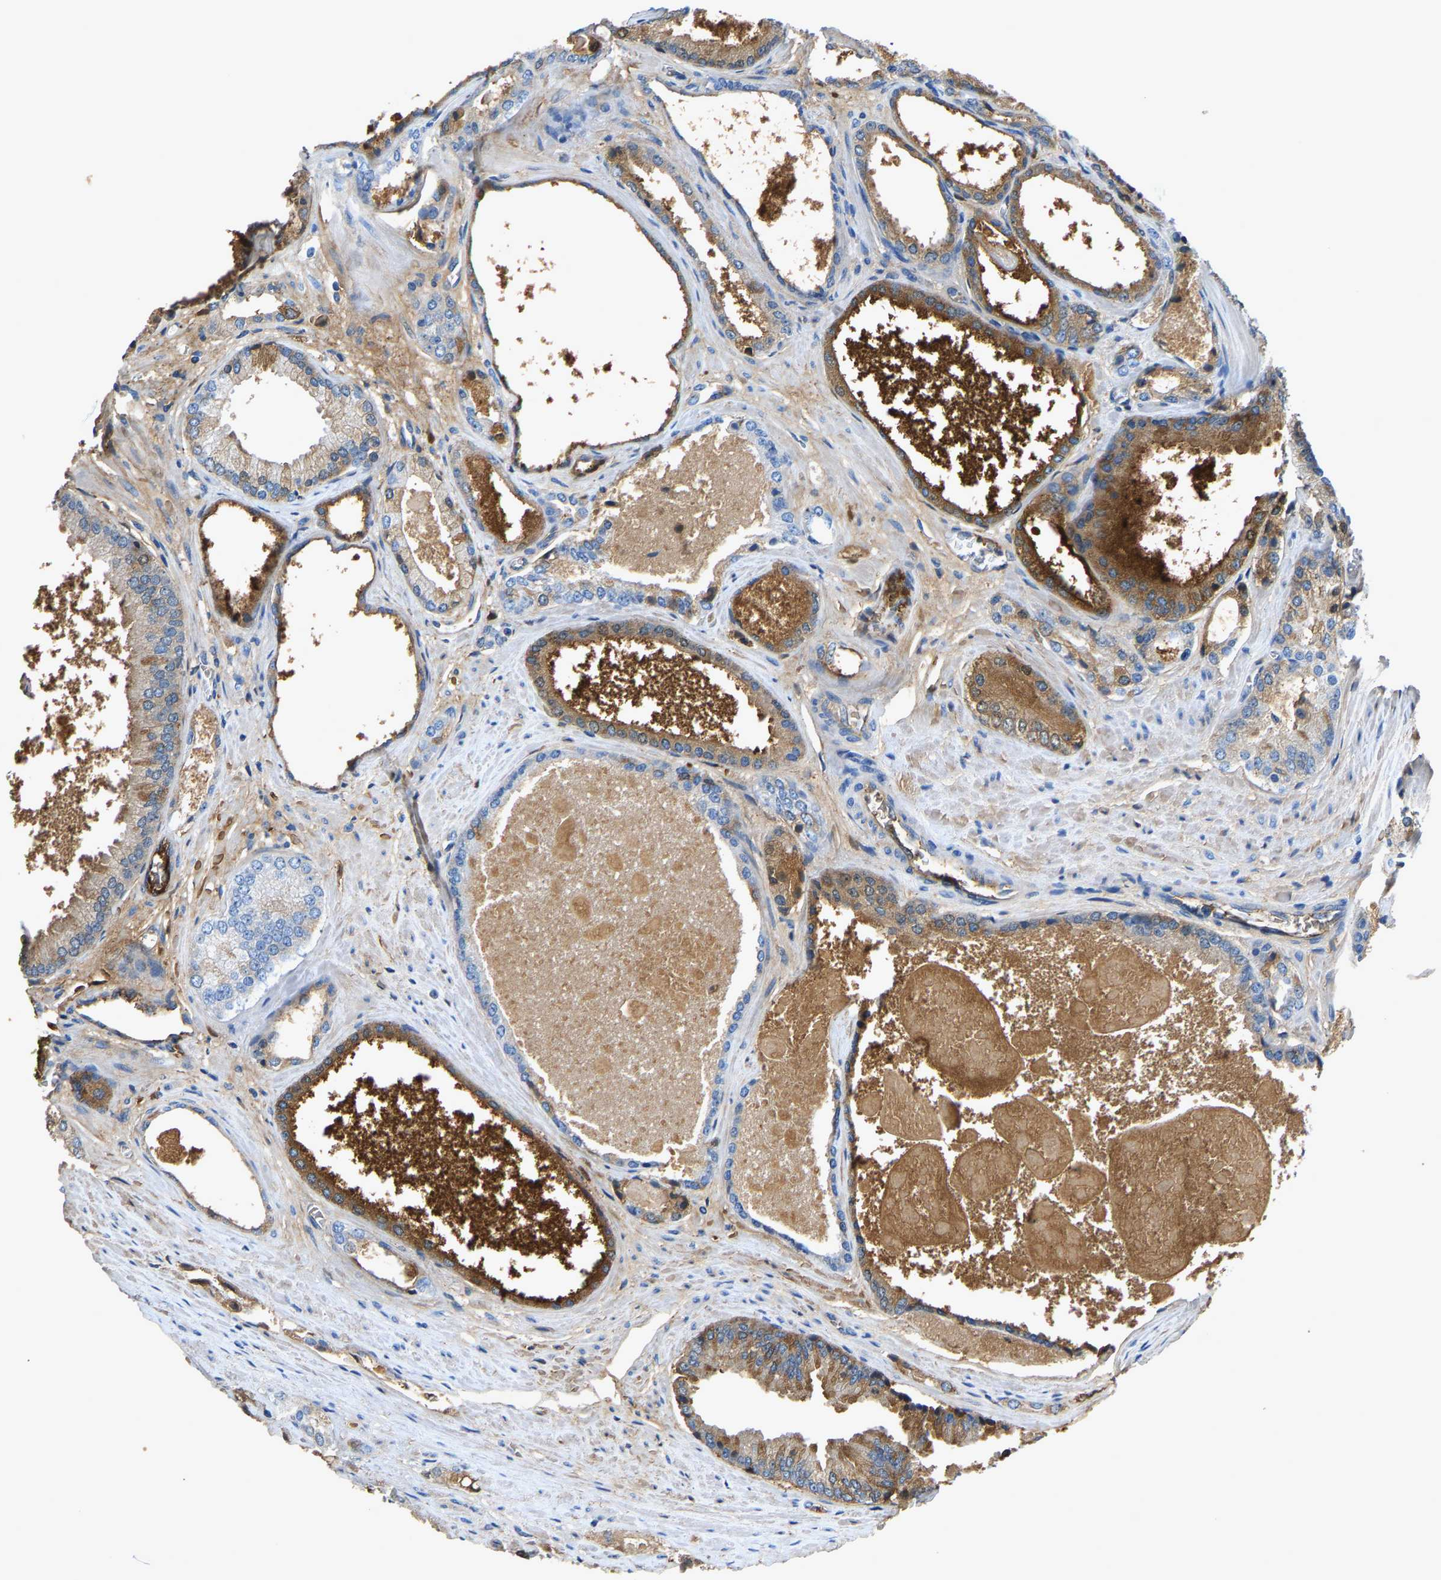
{"staining": {"intensity": "moderate", "quantity": "25%-75%", "location": "cytoplasmic/membranous"}, "tissue": "prostate cancer", "cell_type": "Tumor cells", "image_type": "cancer", "snomed": [{"axis": "morphology", "description": "Adenocarcinoma, High grade"}, {"axis": "topography", "description": "Prostate"}], "caption": "Immunohistochemical staining of high-grade adenocarcinoma (prostate) reveals medium levels of moderate cytoplasmic/membranous positivity in about 25%-75% of tumor cells.", "gene": "STC1", "patient": {"sex": "male", "age": 65}}